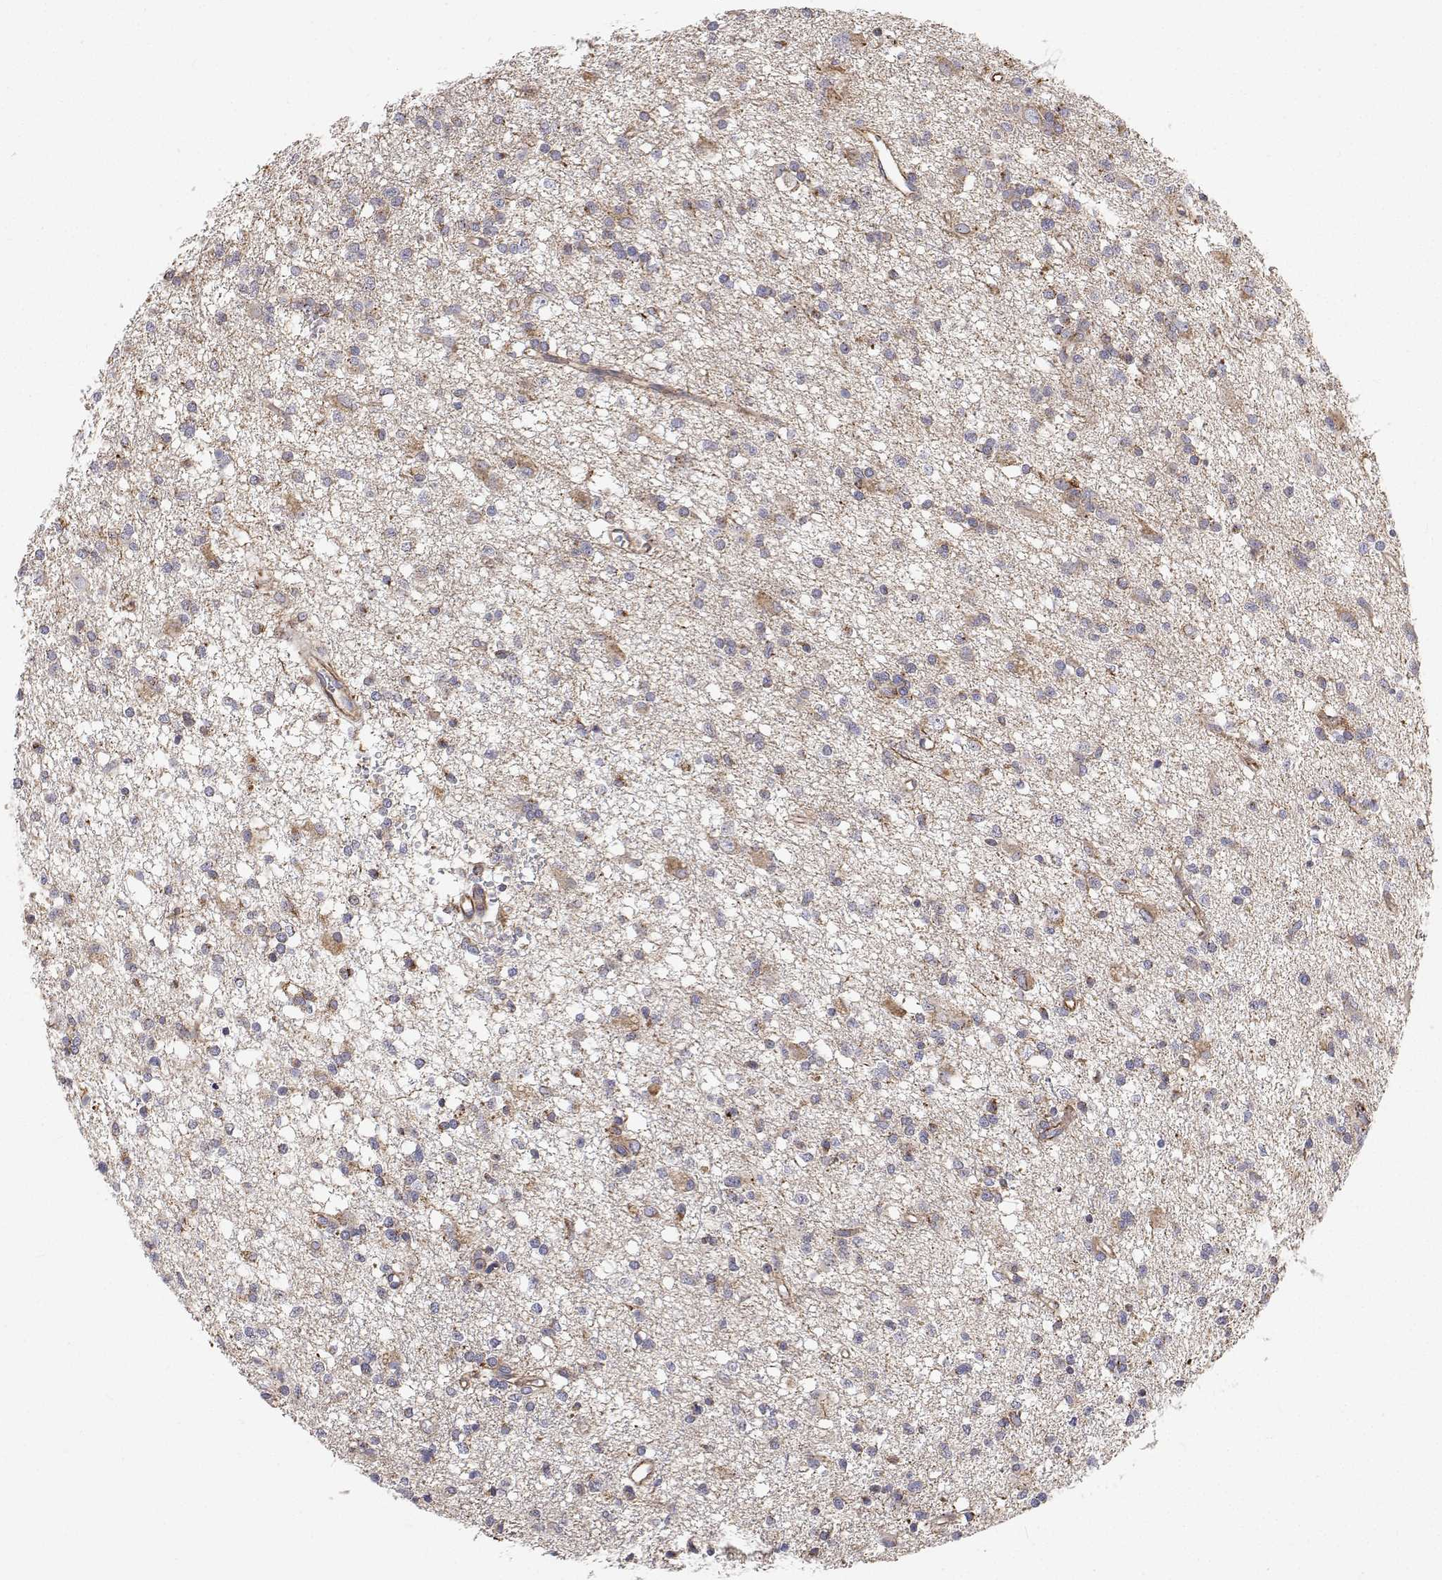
{"staining": {"intensity": "weak", "quantity": "<25%", "location": "cytoplasmic/membranous"}, "tissue": "glioma", "cell_type": "Tumor cells", "image_type": "cancer", "snomed": [{"axis": "morphology", "description": "Glioma, malignant, Low grade"}, {"axis": "topography", "description": "Brain"}], "caption": "Histopathology image shows no protein positivity in tumor cells of low-grade glioma (malignant) tissue.", "gene": "SPICE1", "patient": {"sex": "male", "age": 64}}